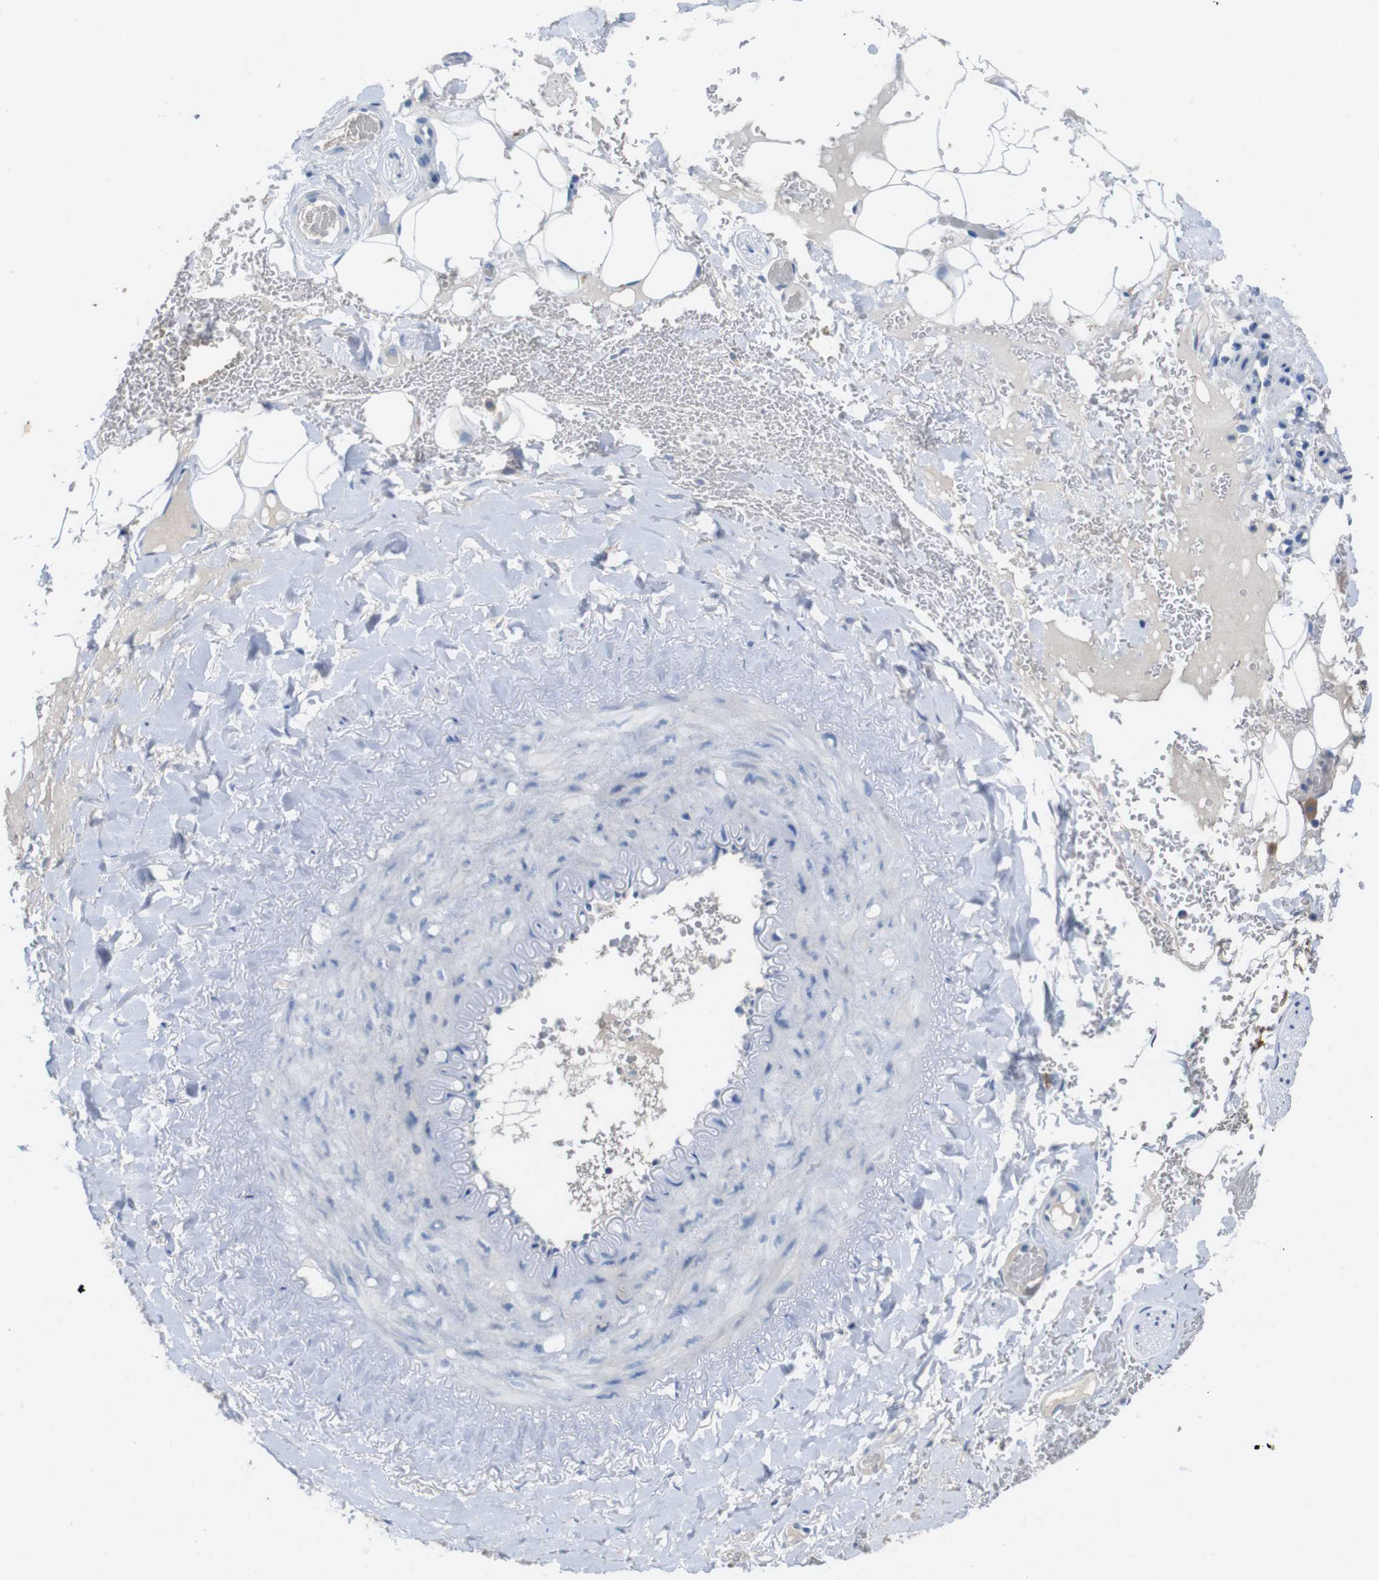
{"staining": {"intensity": "negative", "quantity": "none", "location": "none"}, "tissue": "adipose tissue", "cell_type": "Adipocytes", "image_type": "normal", "snomed": [{"axis": "morphology", "description": "Normal tissue, NOS"}, {"axis": "topography", "description": "Peripheral nerve tissue"}], "caption": "Adipocytes show no significant protein positivity in normal adipose tissue.", "gene": "SLC2A8", "patient": {"sex": "male", "age": 70}}